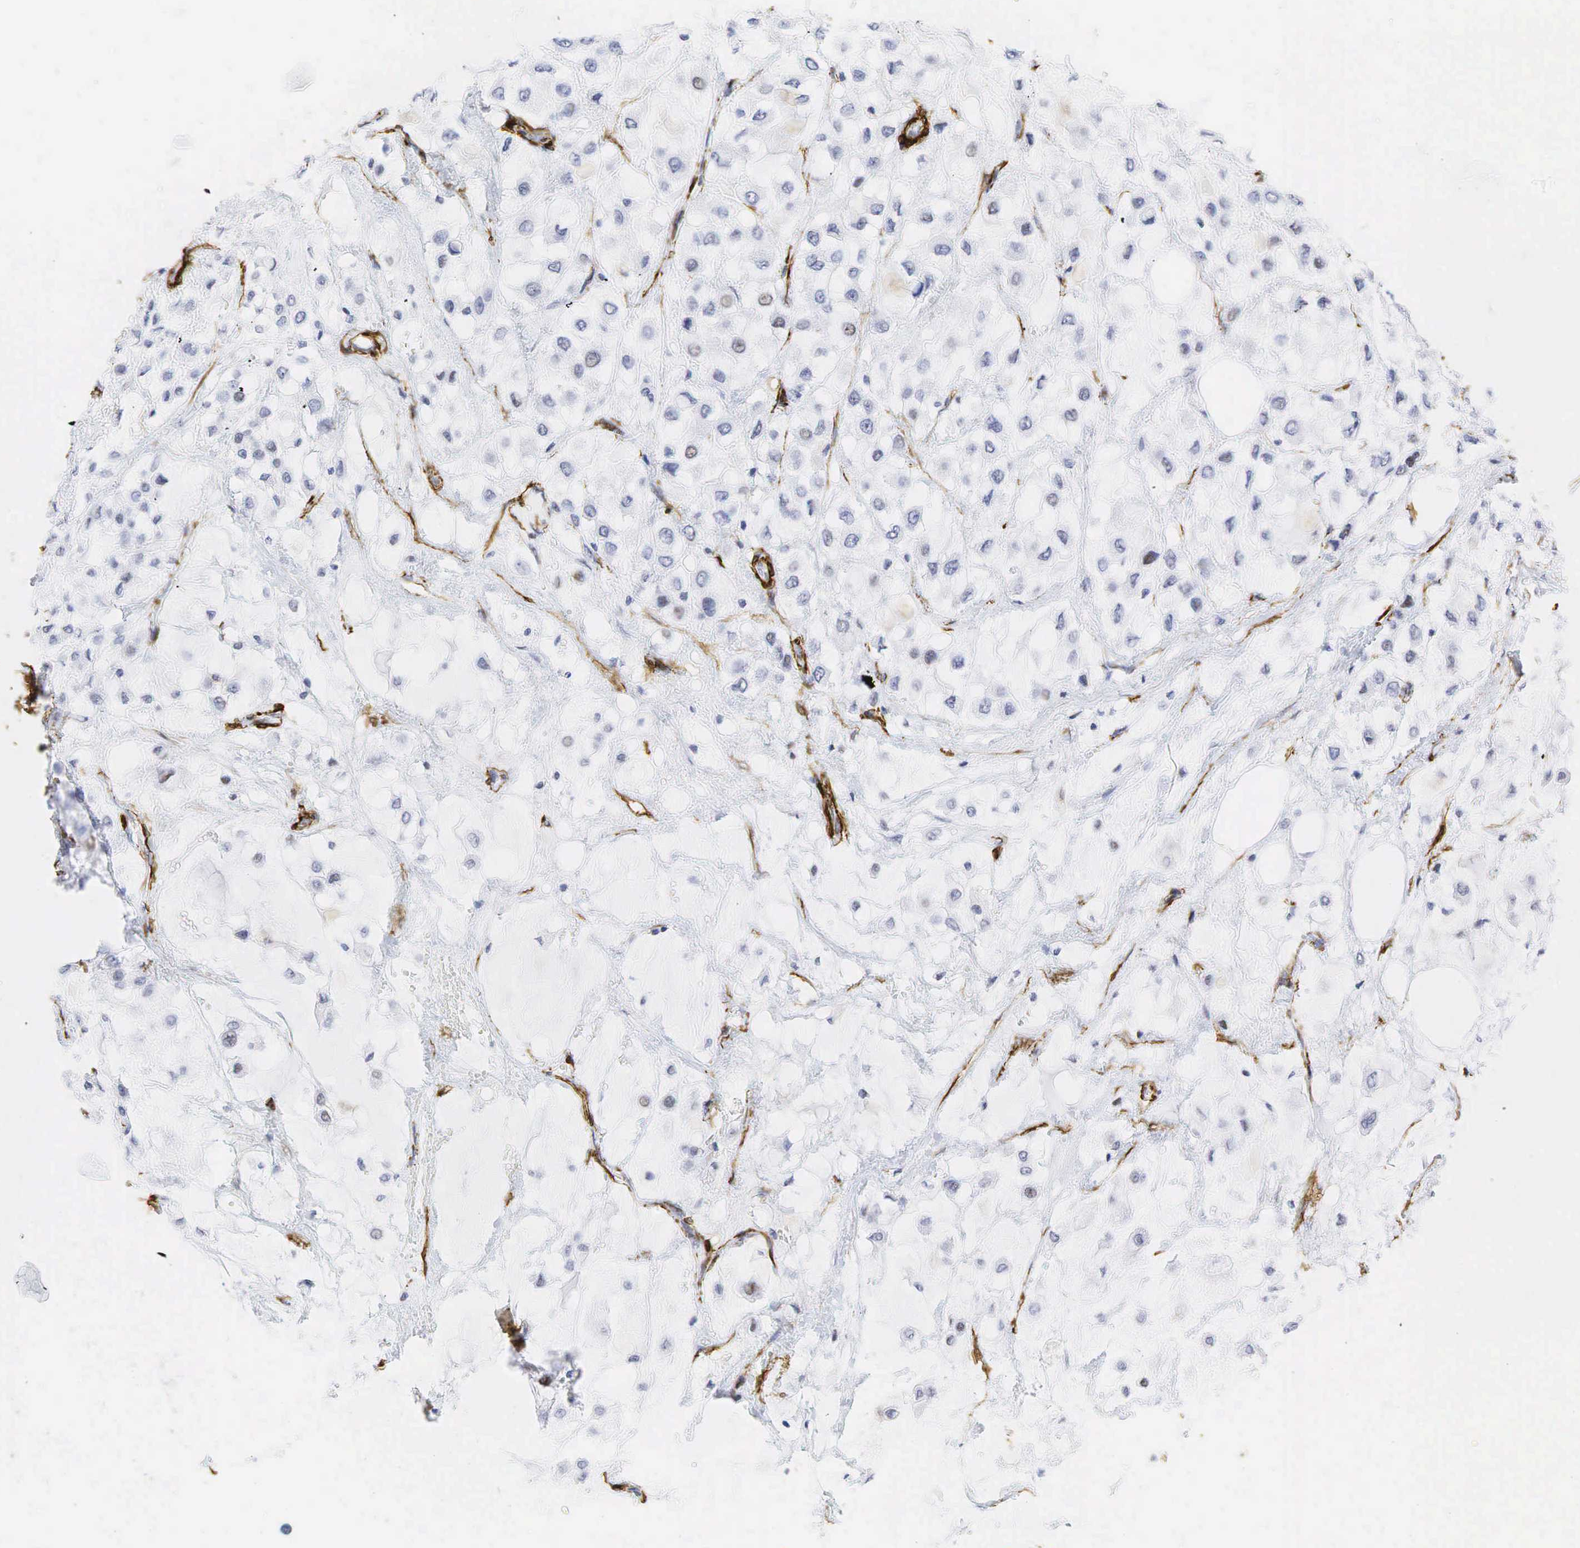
{"staining": {"intensity": "weak", "quantity": "<25%", "location": "nuclear"}, "tissue": "breast cancer", "cell_type": "Tumor cells", "image_type": "cancer", "snomed": [{"axis": "morphology", "description": "Lobular carcinoma"}, {"axis": "topography", "description": "Breast"}], "caption": "DAB immunohistochemical staining of human breast cancer (lobular carcinoma) exhibits no significant expression in tumor cells.", "gene": "ACTA2", "patient": {"sex": "female", "age": 85}}